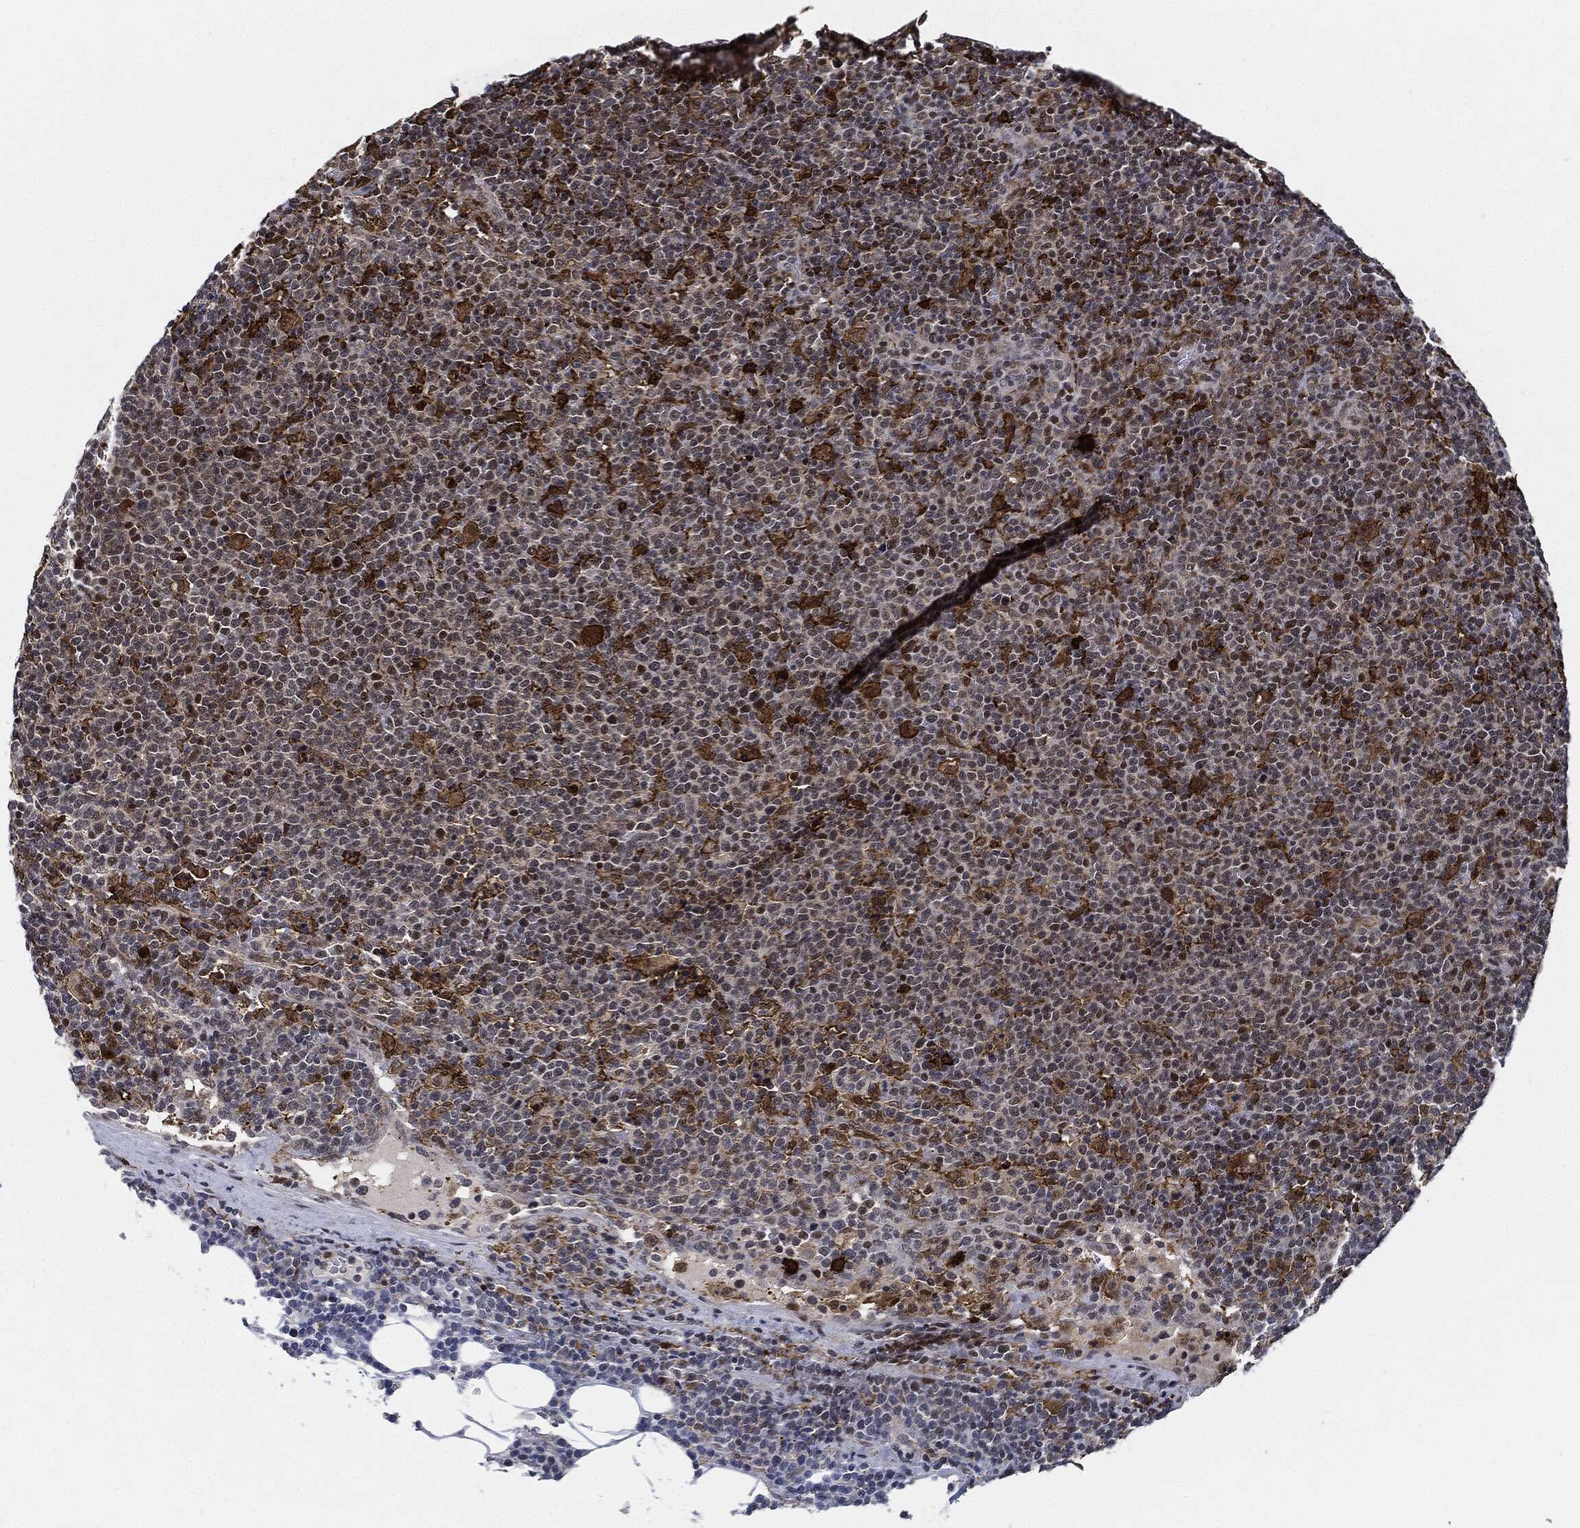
{"staining": {"intensity": "strong", "quantity": "<25%", "location": "cytoplasmic/membranous"}, "tissue": "lymphoma", "cell_type": "Tumor cells", "image_type": "cancer", "snomed": [{"axis": "morphology", "description": "Malignant lymphoma, non-Hodgkin's type, High grade"}, {"axis": "topography", "description": "Lymph node"}], "caption": "Brown immunohistochemical staining in human lymphoma reveals strong cytoplasmic/membranous expression in about <25% of tumor cells.", "gene": "NANOS3", "patient": {"sex": "male", "age": 61}}